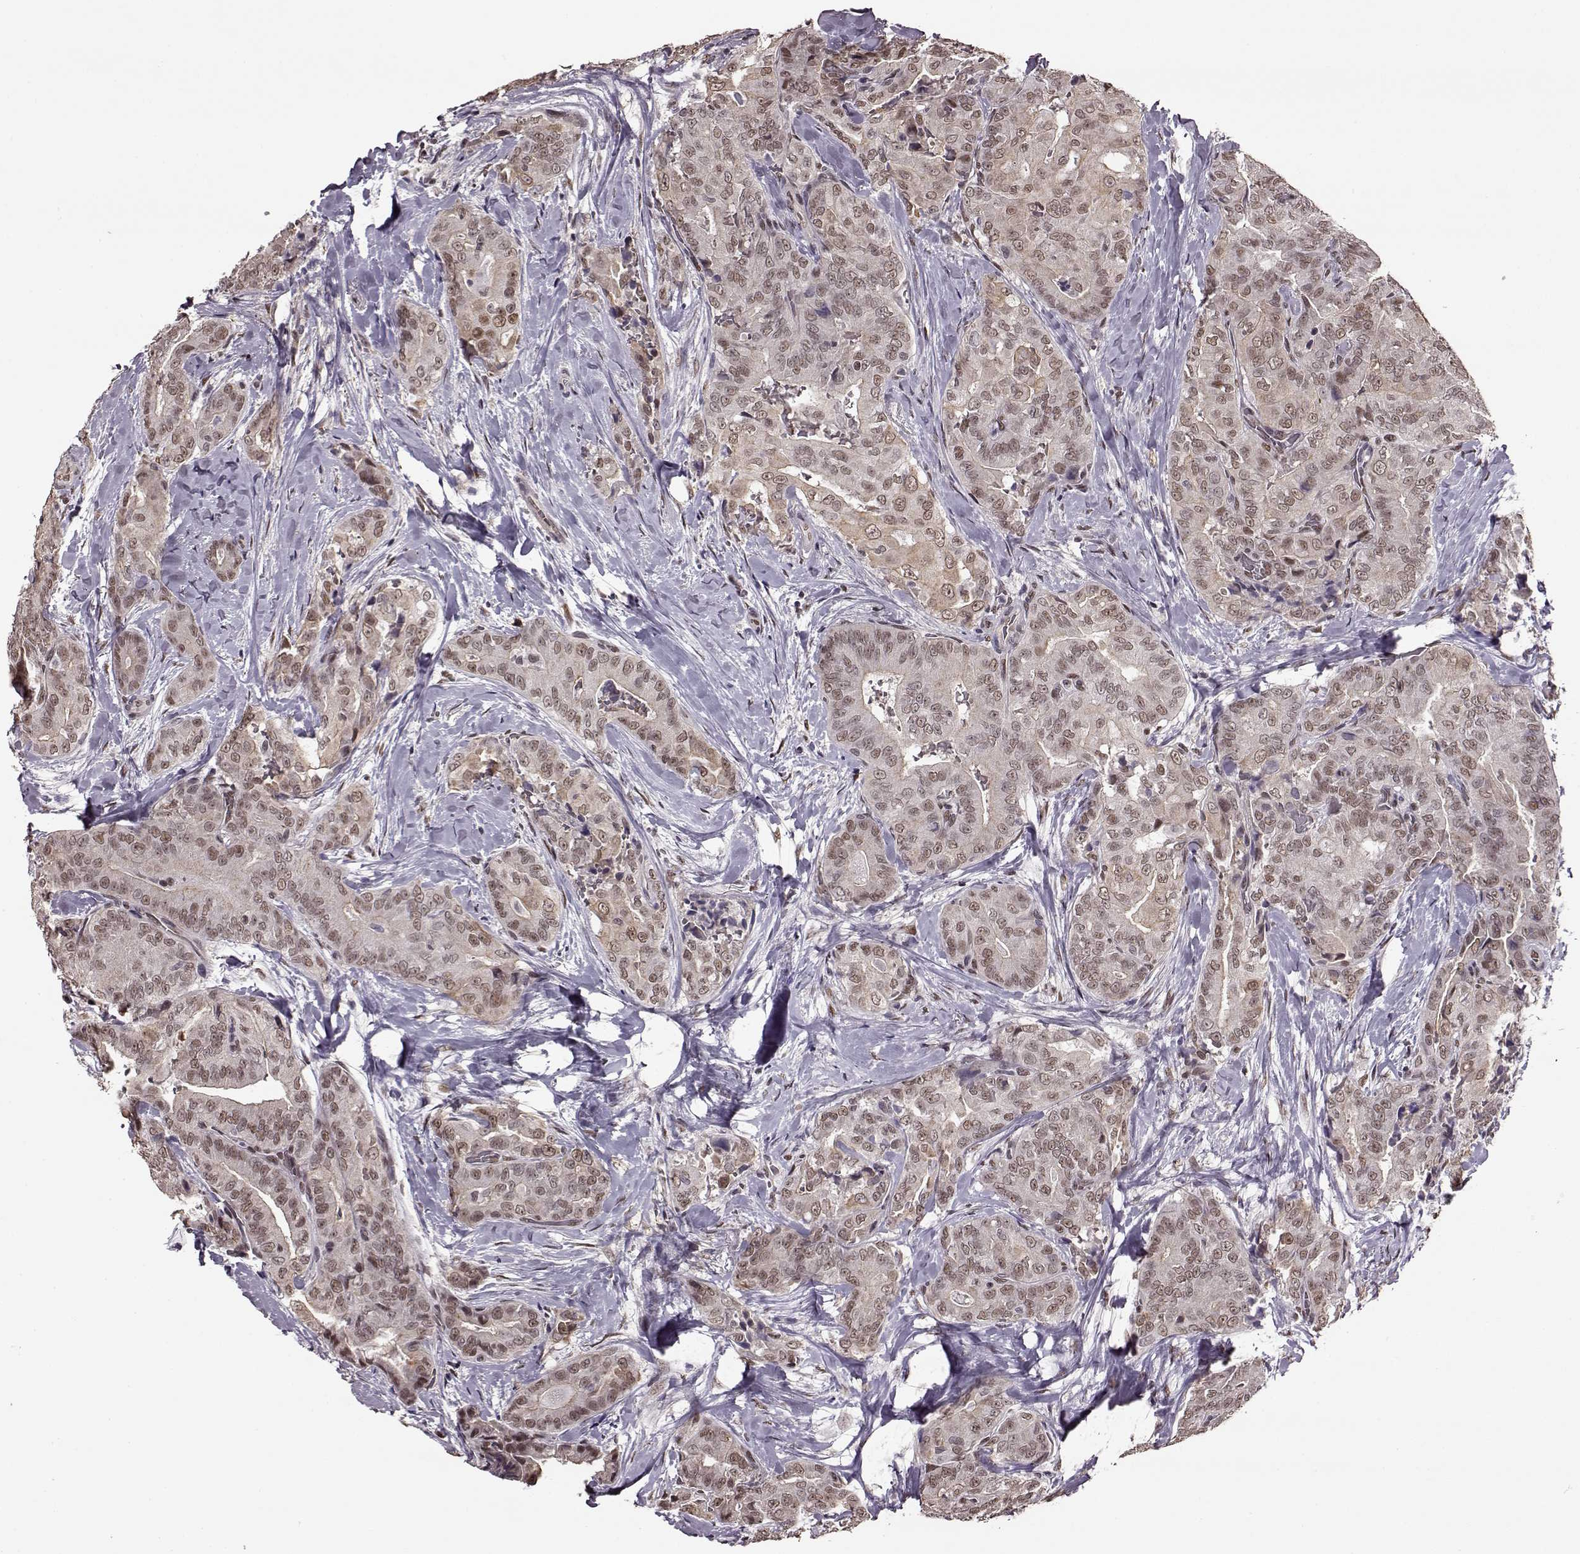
{"staining": {"intensity": "weak", "quantity": ">75%", "location": "nuclear"}, "tissue": "thyroid cancer", "cell_type": "Tumor cells", "image_type": "cancer", "snomed": [{"axis": "morphology", "description": "Papillary adenocarcinoma, NOS"}, {"axis": "topography", "description": "Thyroid gland"}], "caption": "The photomicrograph displays immunohistochemical staining of papillary adenocarcinoma (thyroid). There is weak nuclear positivity is present in approximately >75% of tumor cells.", "gene": "FTO", "patient": {"sex": "male", "age": 61}}